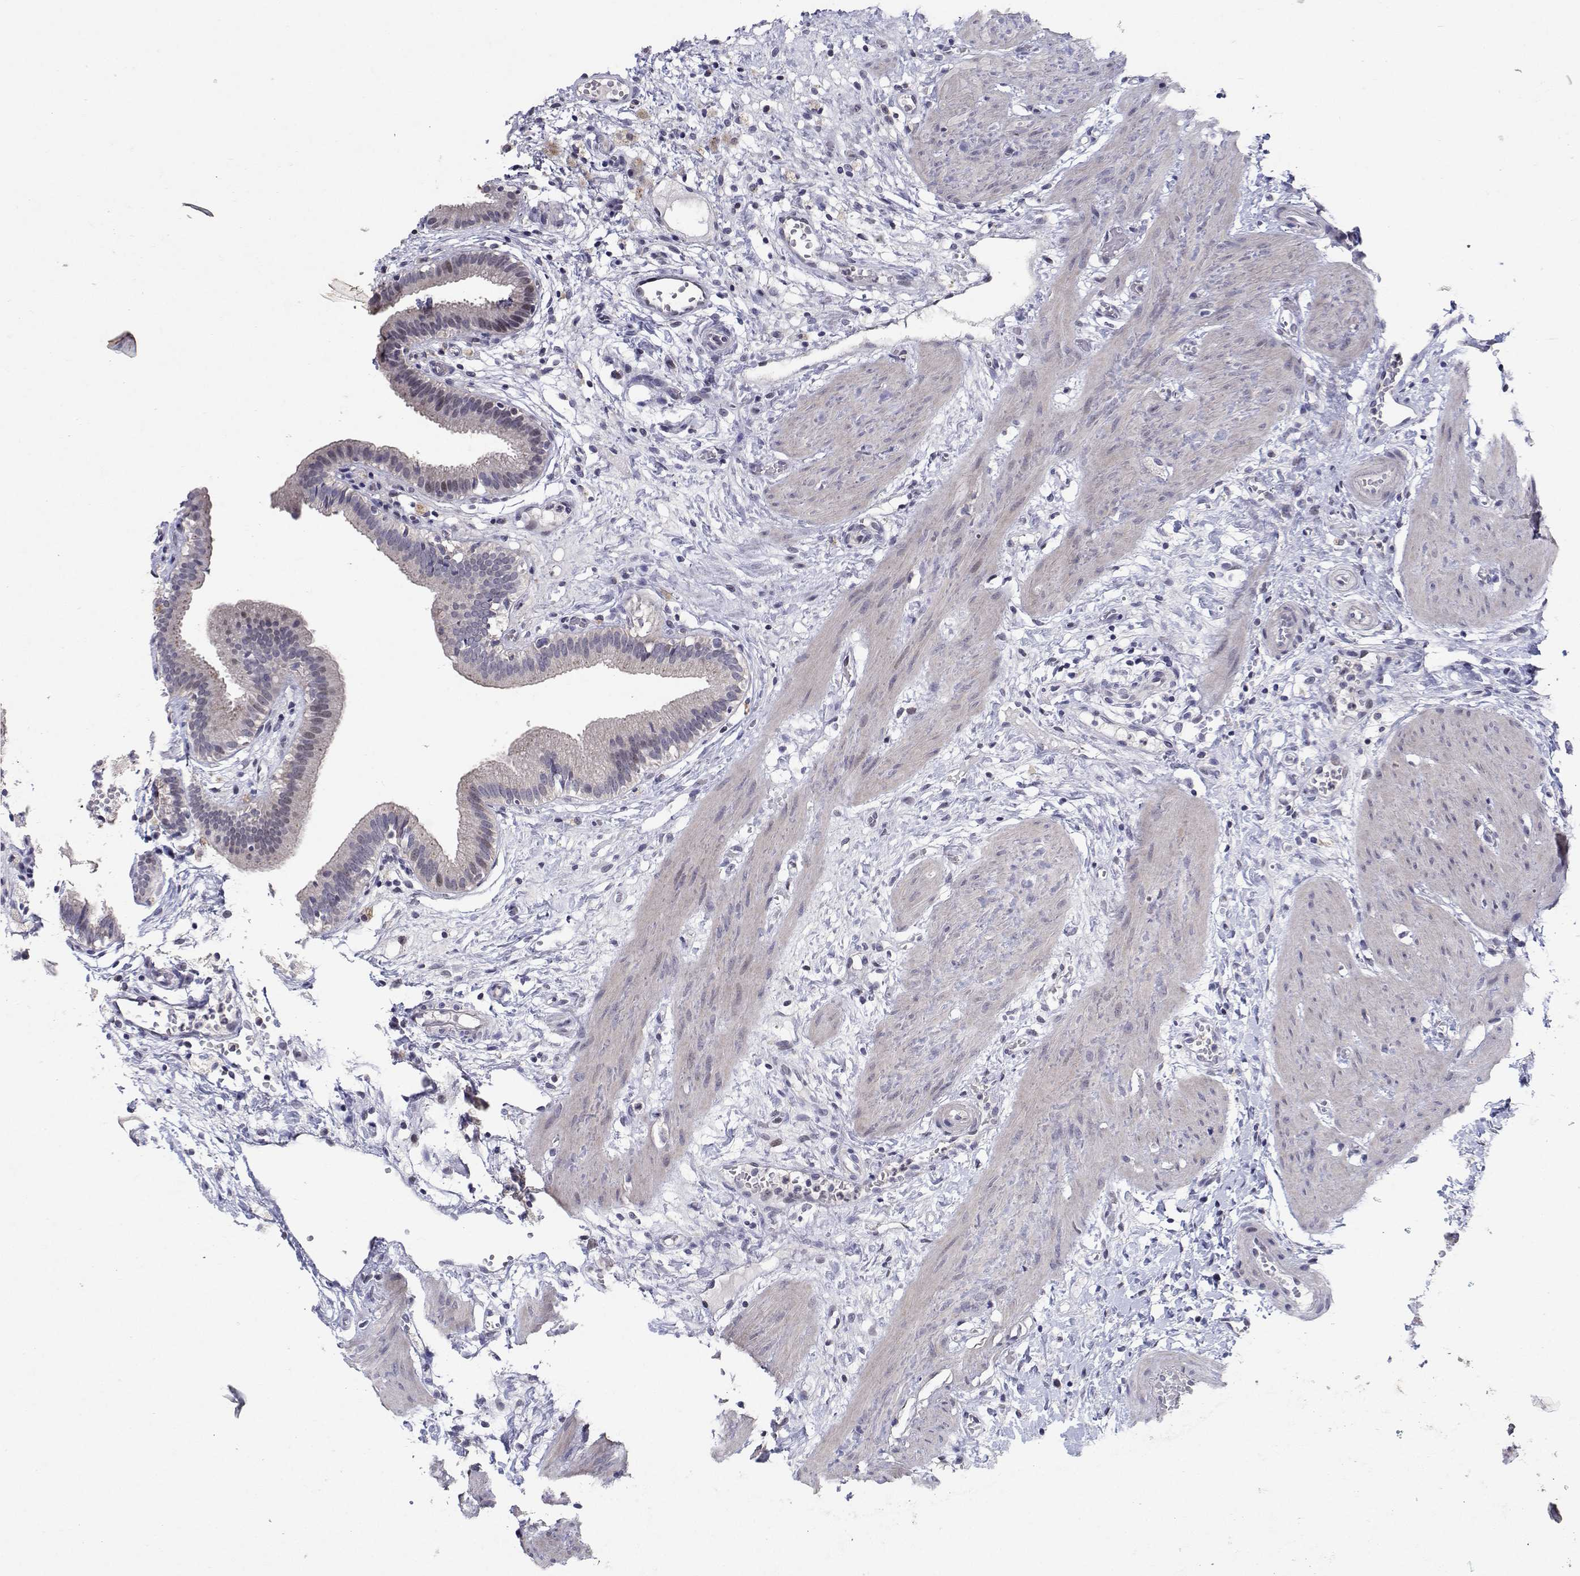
{"staining": {"intensity": "weak", "quantity": "<25%", "location": "nuclear"}, "tissue": "gallbladder", "cell_type": "Glandular cells", "image_type": "normal", "snomed": [{"axis": "morphology", "description": "Normal tissue, NOS"}, {"axis": "topography", "description": "Gallbladder"}], "caption": "High magnification brightfield microscopy of benign gallbladder stained with DAB (brown) and counterstained with hematoxylin (blue): glandular cells show no significant expression. (DAB (3,3'-diaminobenzidine) immunohistochemistry (IHC), high magnification).", "gene": "RBPJL", "patient": {"sex": "female", "age": 24}}